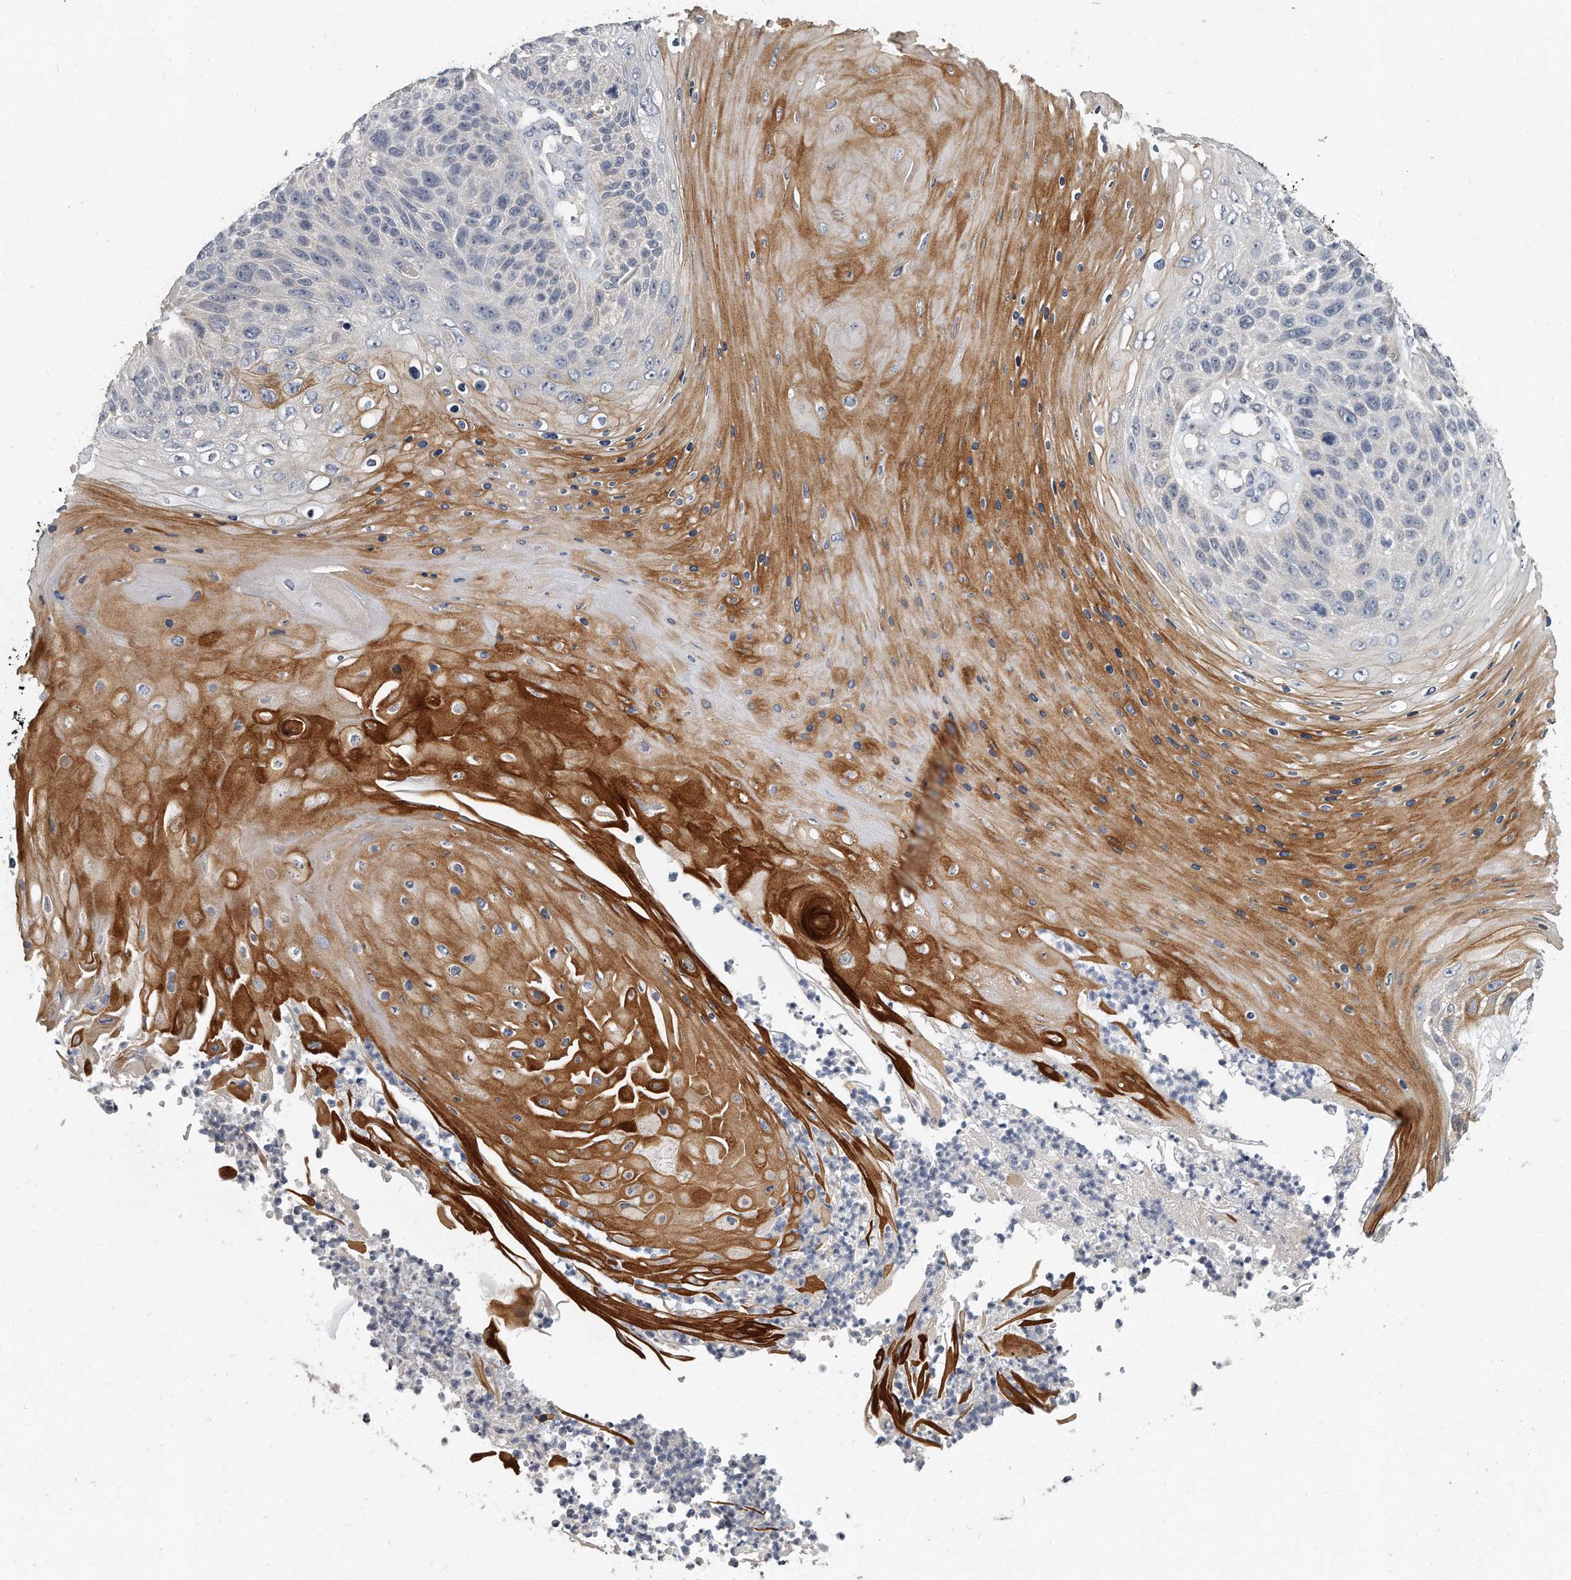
{"staining": {"intensity": "moderate", "quantity": "<25%", "location": "cytoplasmic/membranous"}, "tissue": "skin cancer", "cell_type": "Tumor cells", "image_type": "cancer", "snomed": [{"axis": "morphology", "description": "Squamous cell carcinoma, NOS"}, {"axis": "topography", "description": "Skin"}], "caption": "Brown immunohistochemical staining in squamous cell carcinoma (skin) demonstrates moderate cytoplasmic/membranous staining in approximately <25% of tumor cells.", "gene": "KLHL7", "patient": {"sex": "female", "age": 88}}